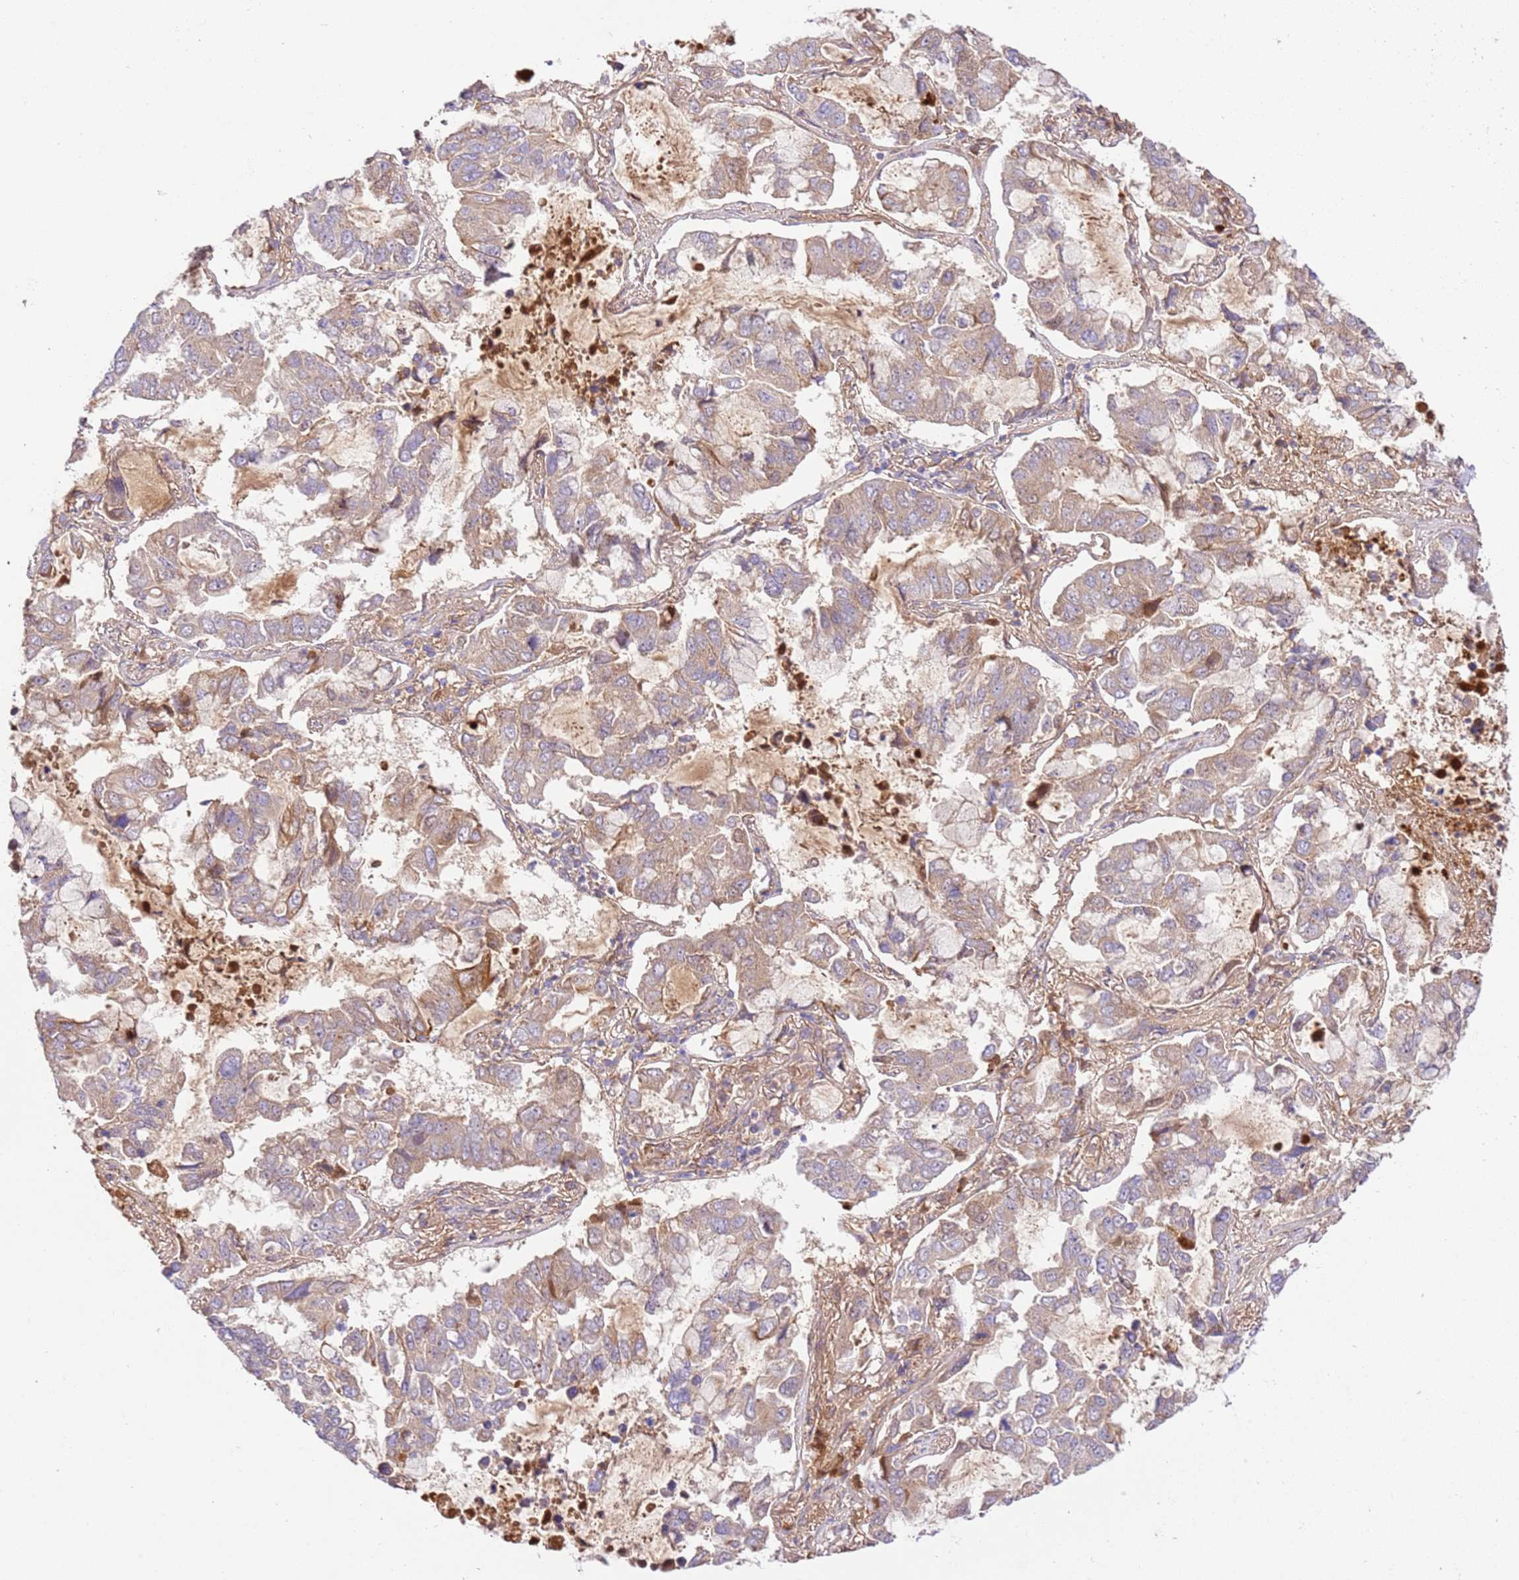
{"staining": {"intensity": "moderate", "quantity": "<25%", "location": "cytoplasmic/membranous"}, "tissue": "lung cancer", "cell_type": "Tumor cells", "image_type": "cancer", "snomed": [{"axis": "morphology", "description": "Adenocarcinoma, NOS"}, {"axis": "topography", "description": "Lung"}], "caption": "Immunohistochemical staining of lung adenocarcinoma displays low levels of moderate cytoplasmic/membranous expression in about <25% of tumor cells.", "gene": "C8G", "patient": {"sex": "male", "age": 64}}